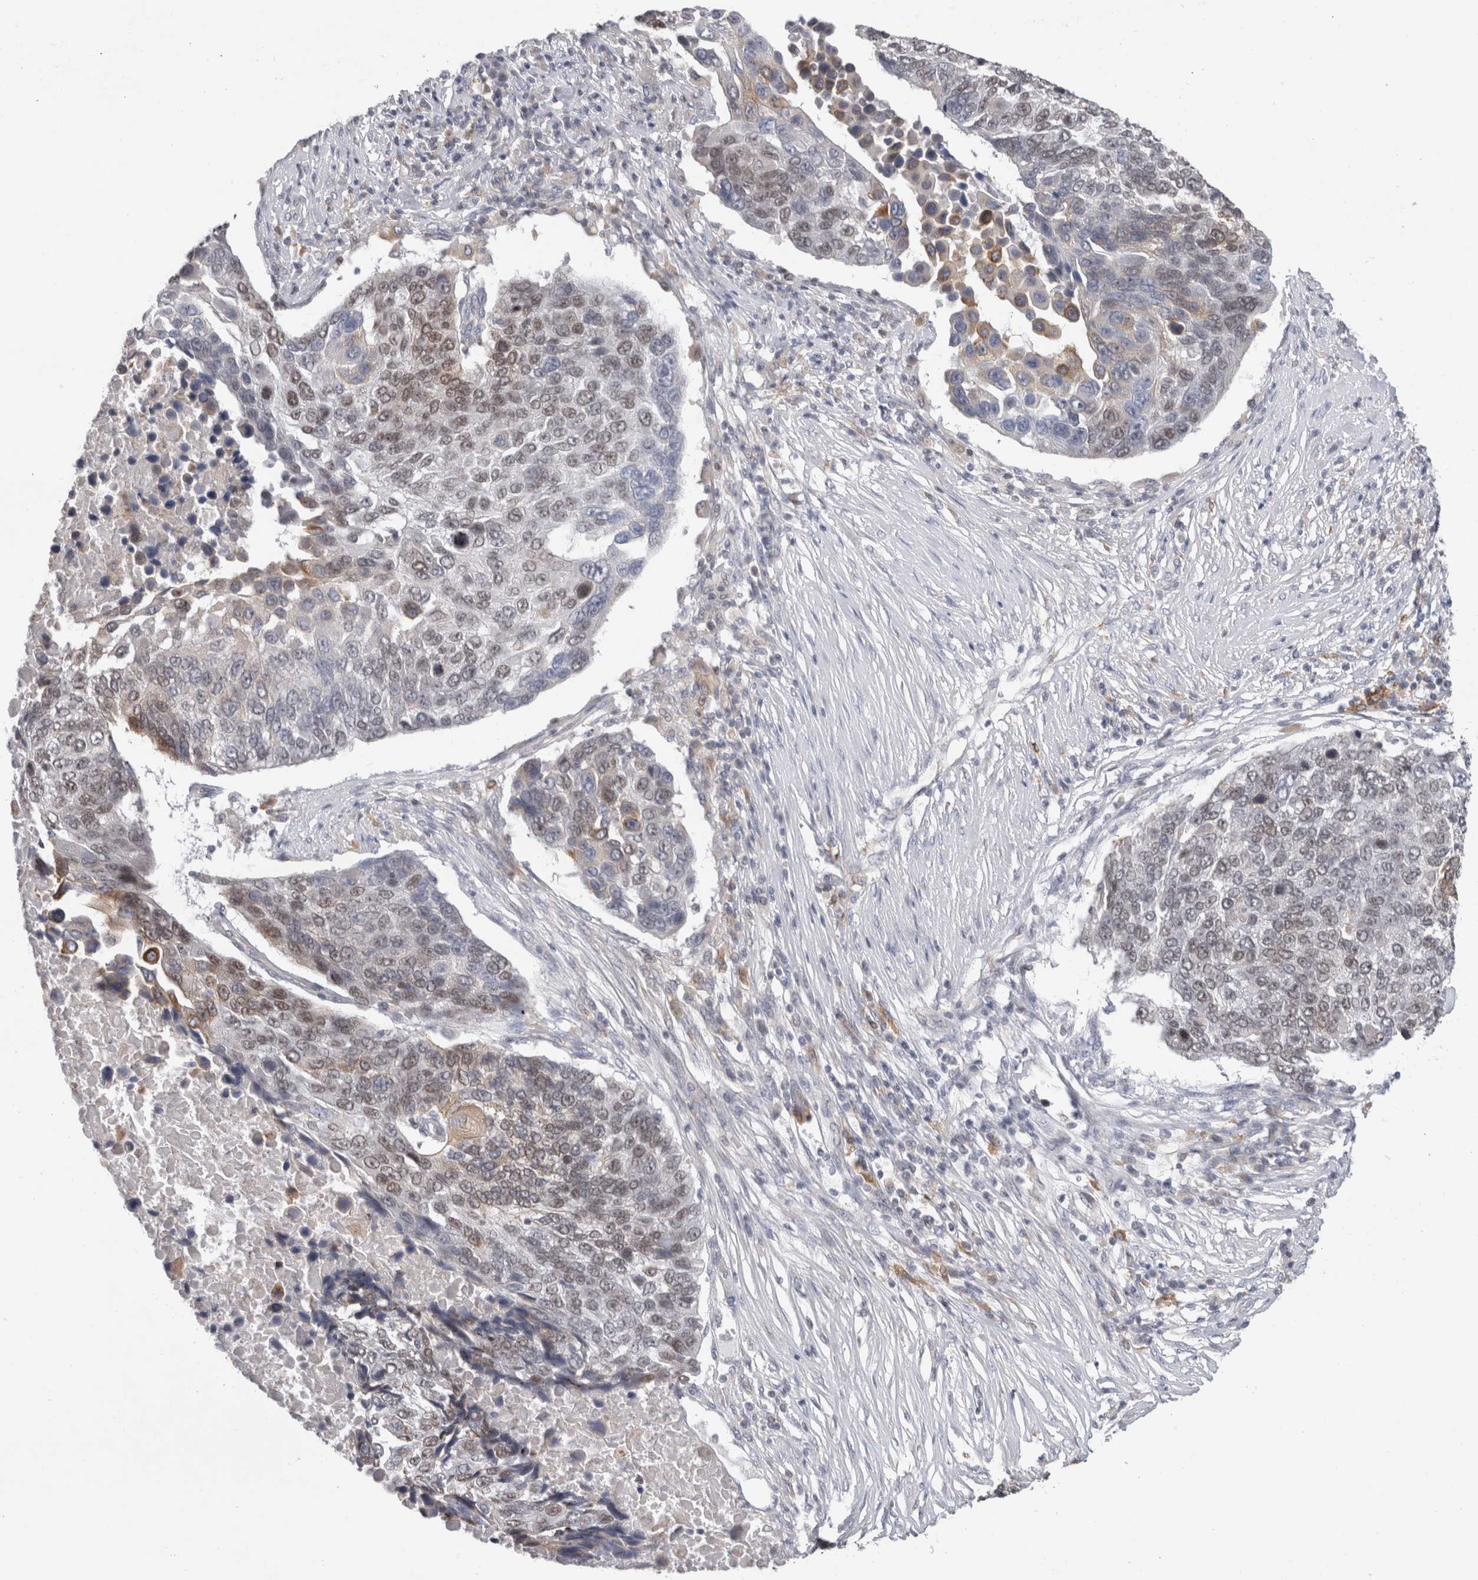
{"staining": {"intensity": "weak", "quantity": "<25%", "location": "nuclear"}, "tissue": "lung cancer", "cell_type": "Tumor cells", "image_type": "cancer", "snomed": [{"axis": "morphology", "description": "Squamous cell carcinoma, NOS"}, {"axis": "topography", "description": "Lung"}], "caption": "Tumor cells show no significant protein expression in lung cancer (squamous cell carcinoma).", "gene": "SYTL5", "patient": {"sex": "male", "age": 66}}